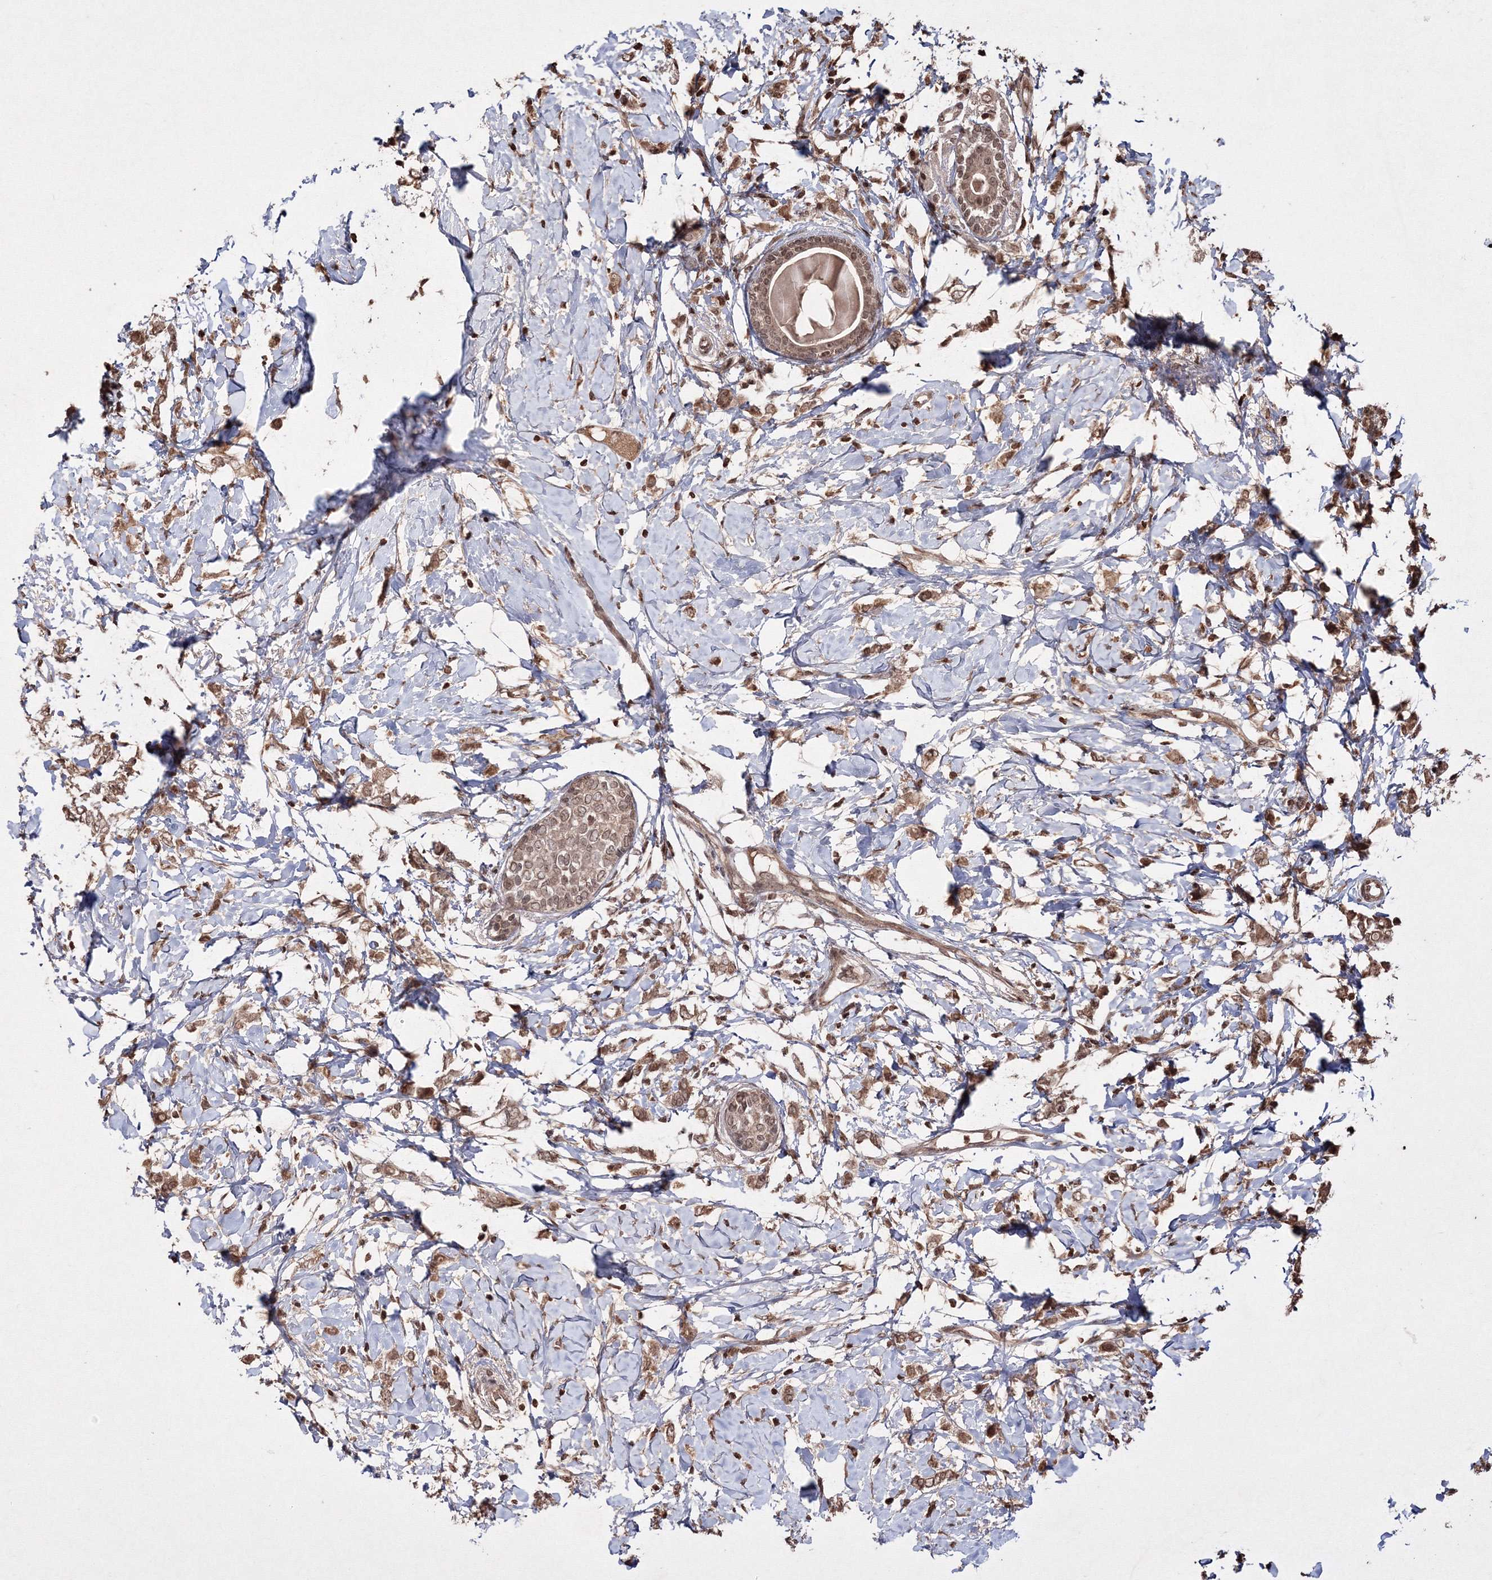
{"staining": {"intensity": "moderate", "quantity": ">75%", "location": "cytoplasmic/membranous"}, "tissue": "breast cancer", "cell_type": "Tumor cells", "image_type": "cancer", "snomed": [{"axis": "morphology", "description": "Normal tissue, NOS"}, {"axis": "morphology", "description": "Lobular carcinoma"}, {"axis": "topography", "description": "Breast"}], "caption": "The image exhibits staining of breast cancer (lobular carcinoma), revealing moderate cytoplasmic/membranous protein expression (brown color) within tumor cells. Nuclei are stained in blue.", "gene": "PEX13", "patient": {"sex": "female", "age": 47}}